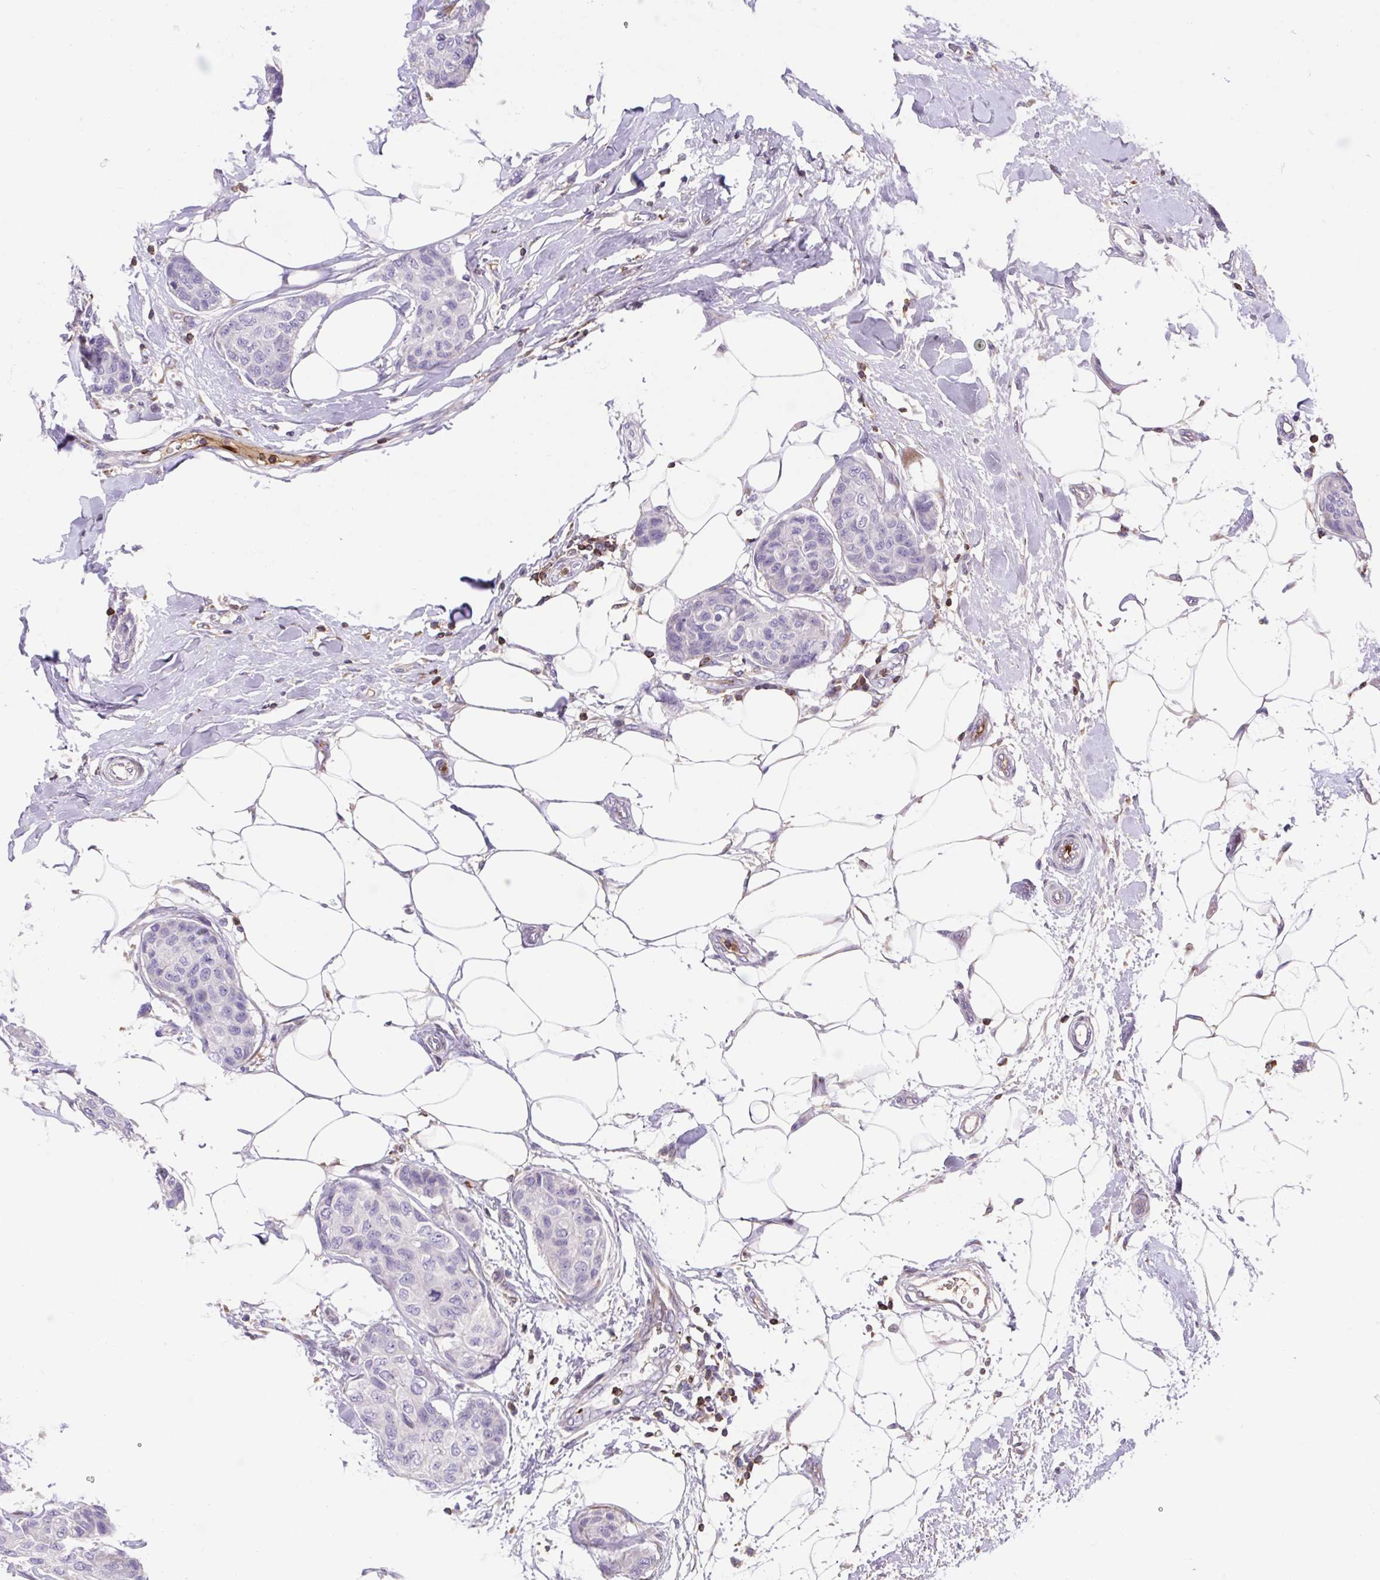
{"staining": {"intensity": "negative", "quantity": "none", "location": "none"}, "tissue": "breast cancer", "cell_type": "Tumor cells", "image_type": "cancer", "snomed": [{"axis": "morphology", "description": "Duct carcinoma"}, {"axis": "topography", "description": "Breast"}], "caption": "Tumor cells show no significant protein staining in breast infiltrating ductal carcinoma. Brightfield microscopy of immunohistochemistry (IHC) stained with DAB (brown) and hematoxylin (blue), captured at high magnification.", "gene": "TPRG1", "patient": {"sex": "female", "age": 80}}